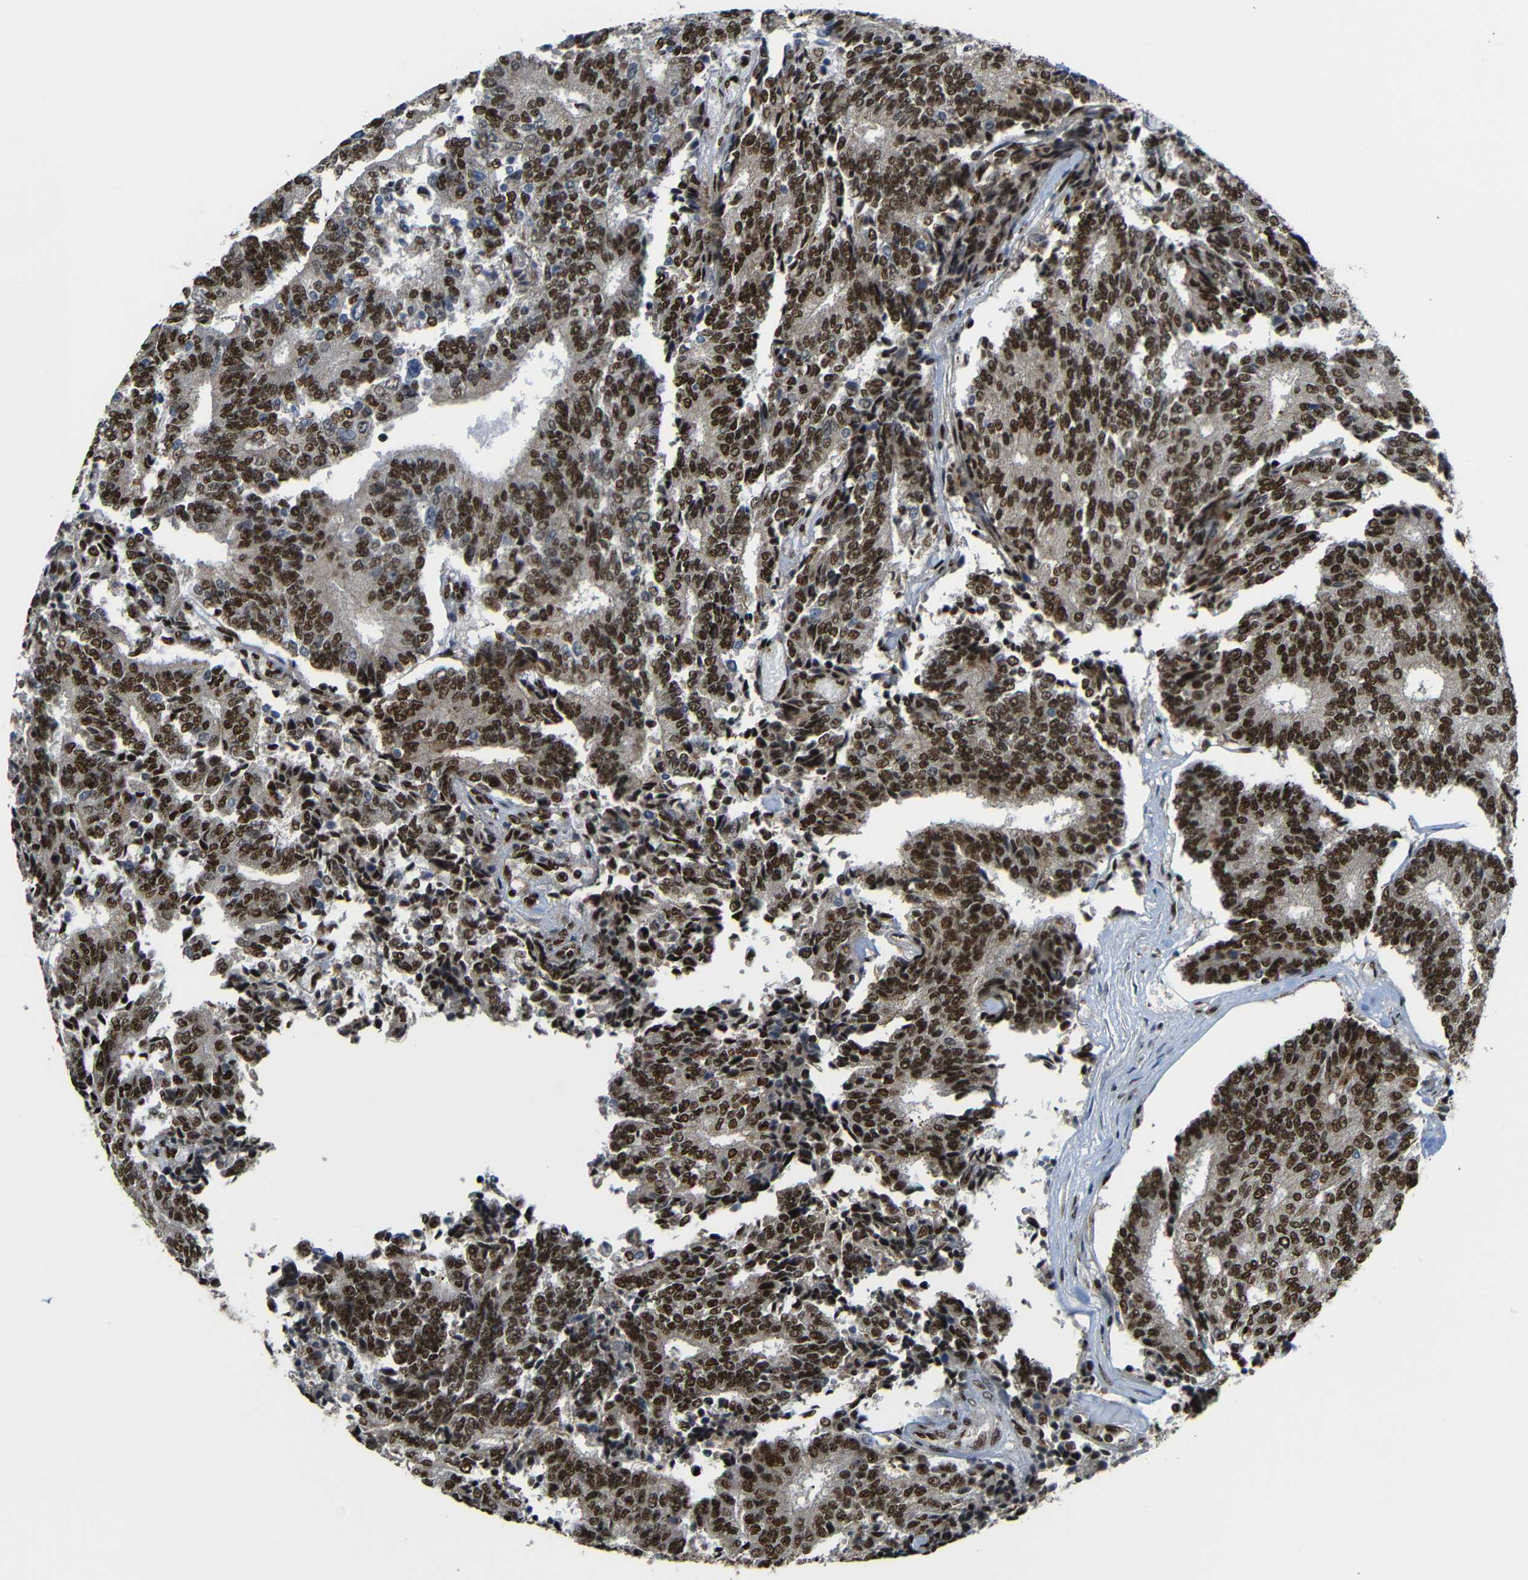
{"staining": {"intensity": "strong", "quantity": ">75%", "location": "cytoplasmic/membranous,nuclear"}, "tissue": "prostate cancer", "cell_type": "Tumor cells", "image_type": "cancer", "snomed": [{"axis": "morphology", "description": "Normal tissue, NOS"}, {"axis": "morphology", "description": "Adenocarcinoma, High grade"}, {"axis": "topography", "description": "Prostate"}, {"axis": "topography", "description": "Seminal veicle"}], "caption": "Strong cytoplasmic/membranous and nuclear staining for a protein is appreciated in about >75% of tumor cells of prostate cancer using immunohistochemistry.", "gene": "TCF7L2", "patient": {"sex": "male", "age": 55}}